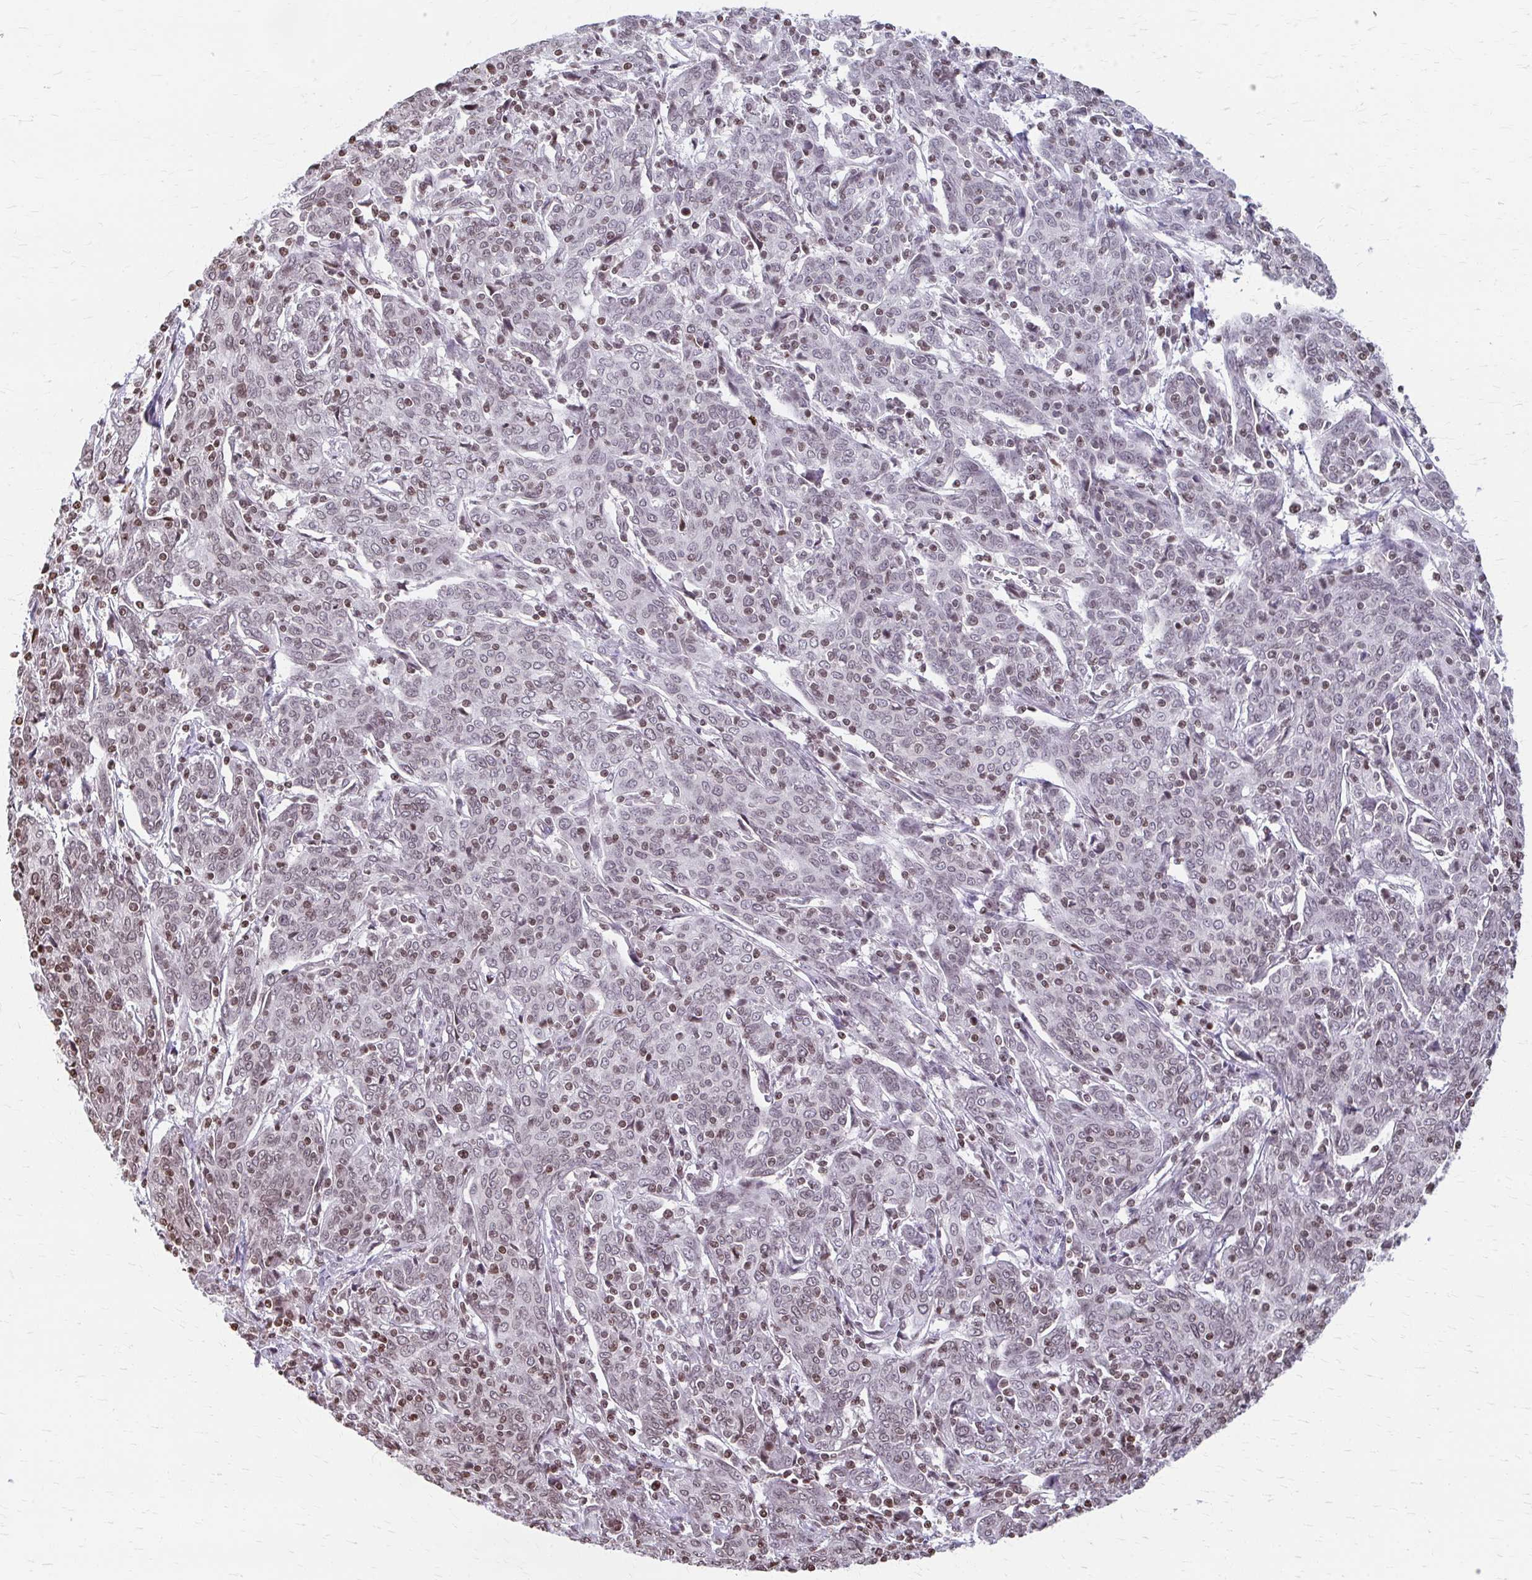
{"staining": {"intensity": "weak", "quantity": ">75%", "location": "nuclear"}, "tissue": "cervical cancer", "cell_type": "Tumor cells", "image_type": "cancer", "snomed": [{"axis": "morphology", "description": "Squamous cell carcinoma, NOS"}, {"axis": "topography", "description": "Cervix"}], "caption": "An immunohistochemistry (IHC) histopathology image of neoplastic tissue is shown. Protein staining in brown shows weak nuclear positivity in cervical cancer (squamous cell carcinoma) within tumor cells. Using DAB (3,3'-diaminobenzidine) (brown) and hematoxylin (blue) stains, captured at high magnification using brightfield microscopy.", "gene": "ORC3", "patient": {"sex": "female", "age": 67}}